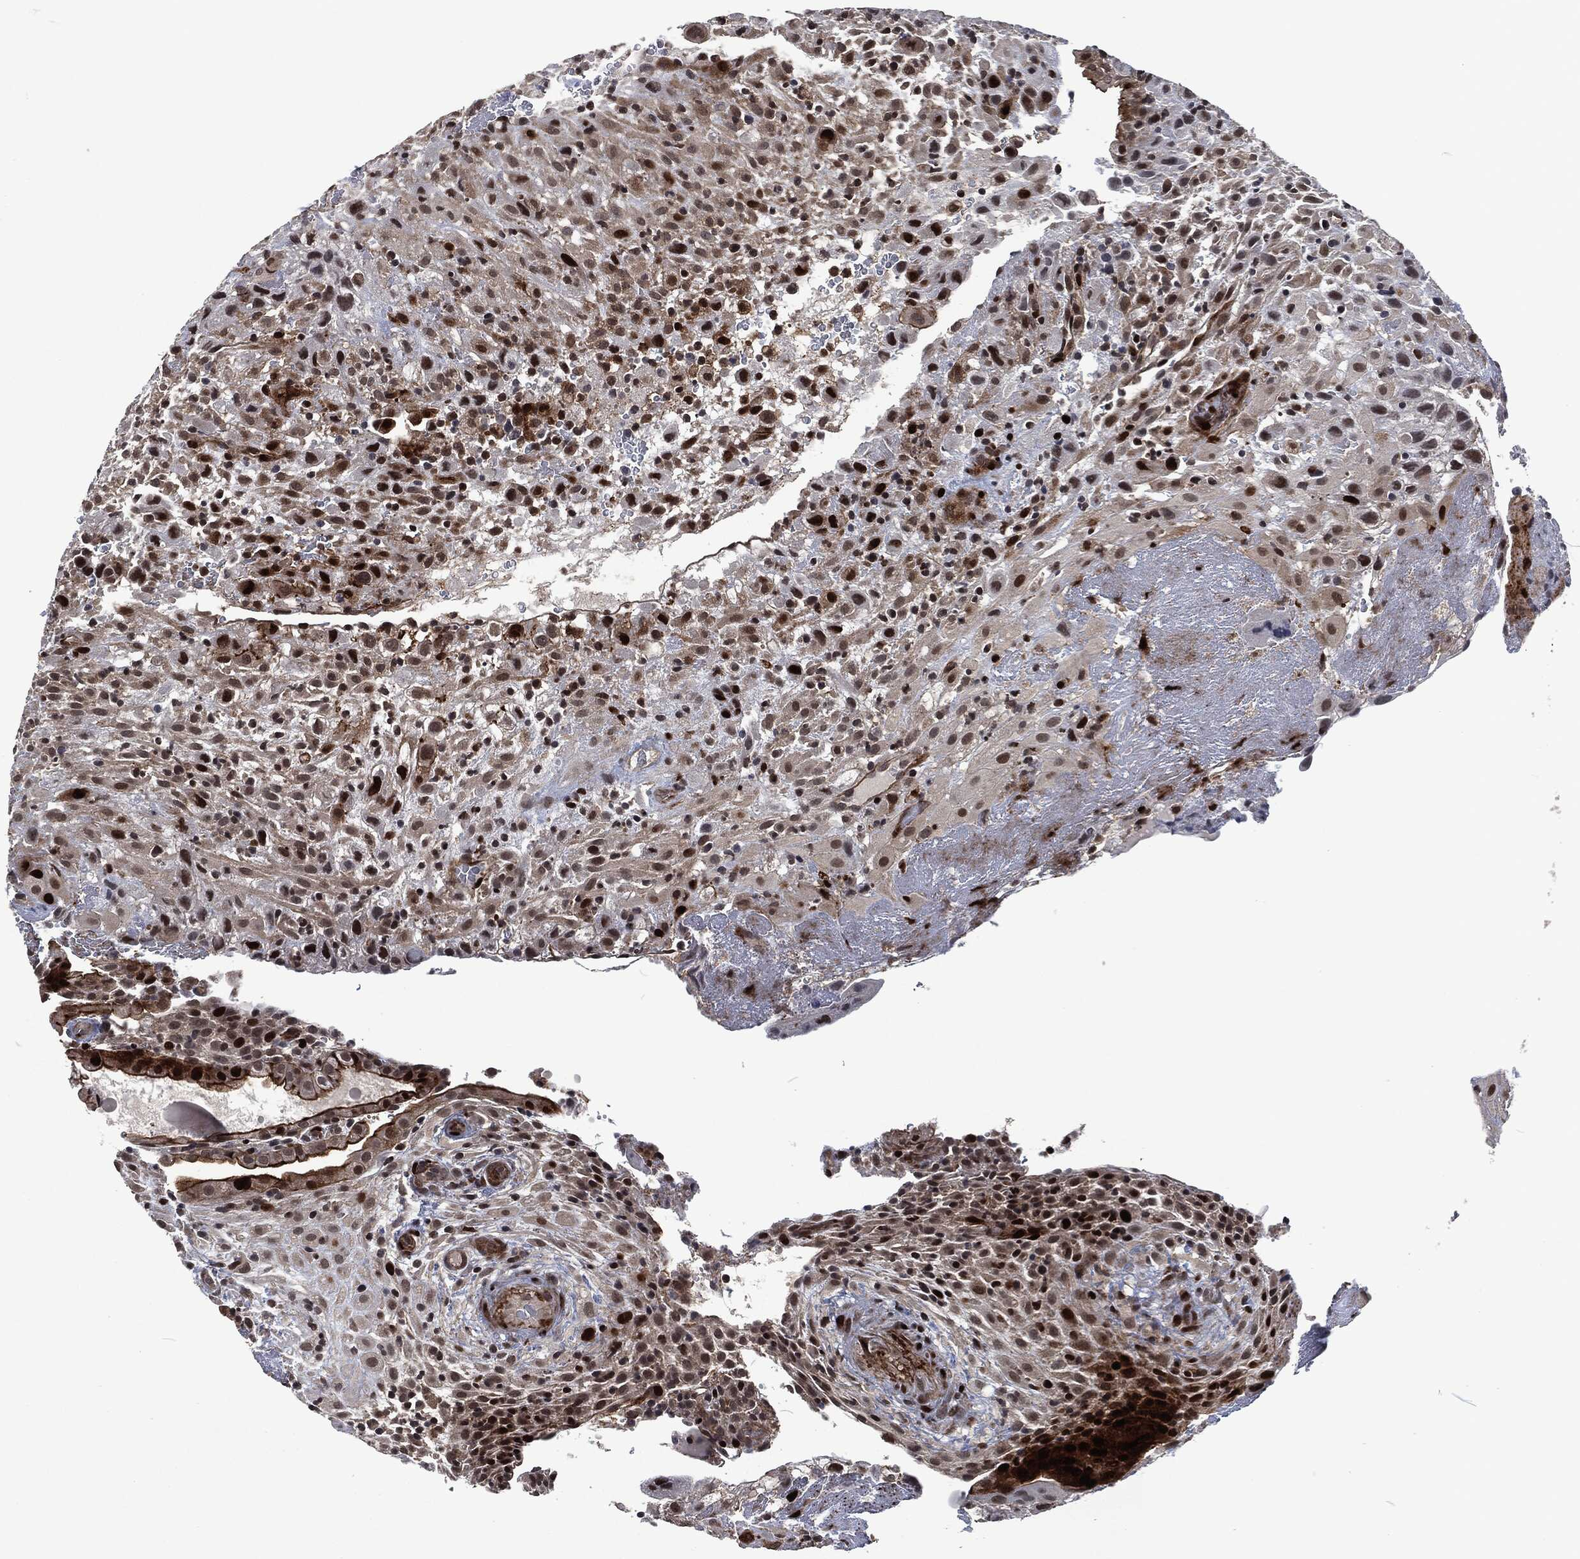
{"staining": {"intensity": "moderate", "quantity": "<25%", "location": "nuclear"}, "tissue": "placenta", "cell_type": "Decidual cells", "image_type": "normal", "snomed": [{"axis": "morphology", "description": "Normal tissue, NOS"}, {"axis": "topography", "description": "Placenta"}], "caption": "Decidual cells reveal moderate nuclear staining in about <25% of cells in benign placenta.", "gene": "EGFR", "patient": {"sex": "female", "age": 19}}